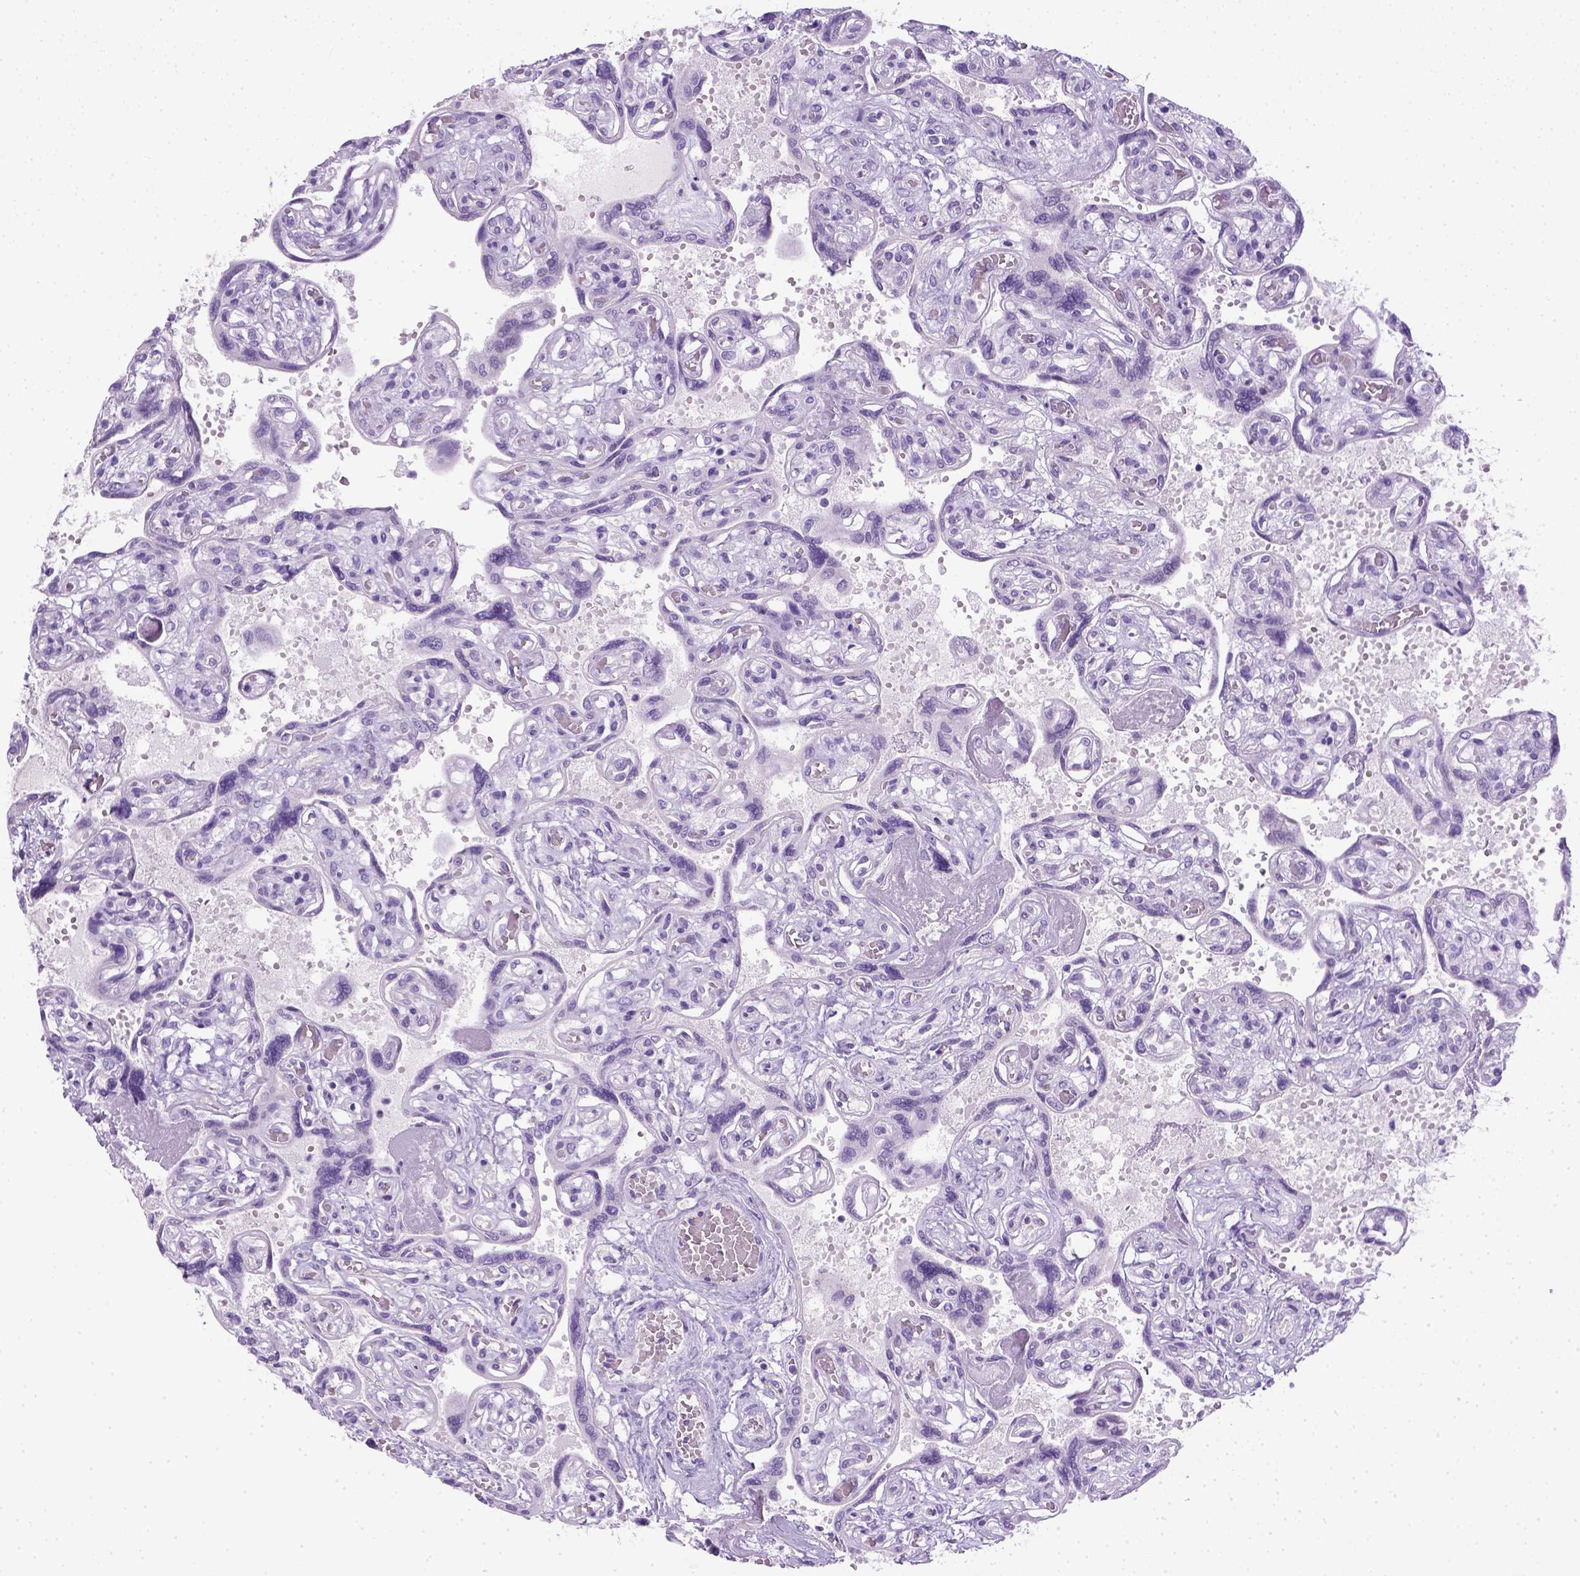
{"staining": {"intensity": "negative", "quantity": "none", "location": "none"}, "tissue": "placenta", "cell_type": "Decidual cells", "image_type": "normal", "snomed": [{"axis": "morphology", "description": "Normal tissue, NOS"}, {"axis": "topography", "description": "Placenta"}], "caption": "Histopathology image shows no protein positivity in decidual cells of benign placenta.", "gene": "KRT71", "patient": {"sex": "female", "age": 32}}